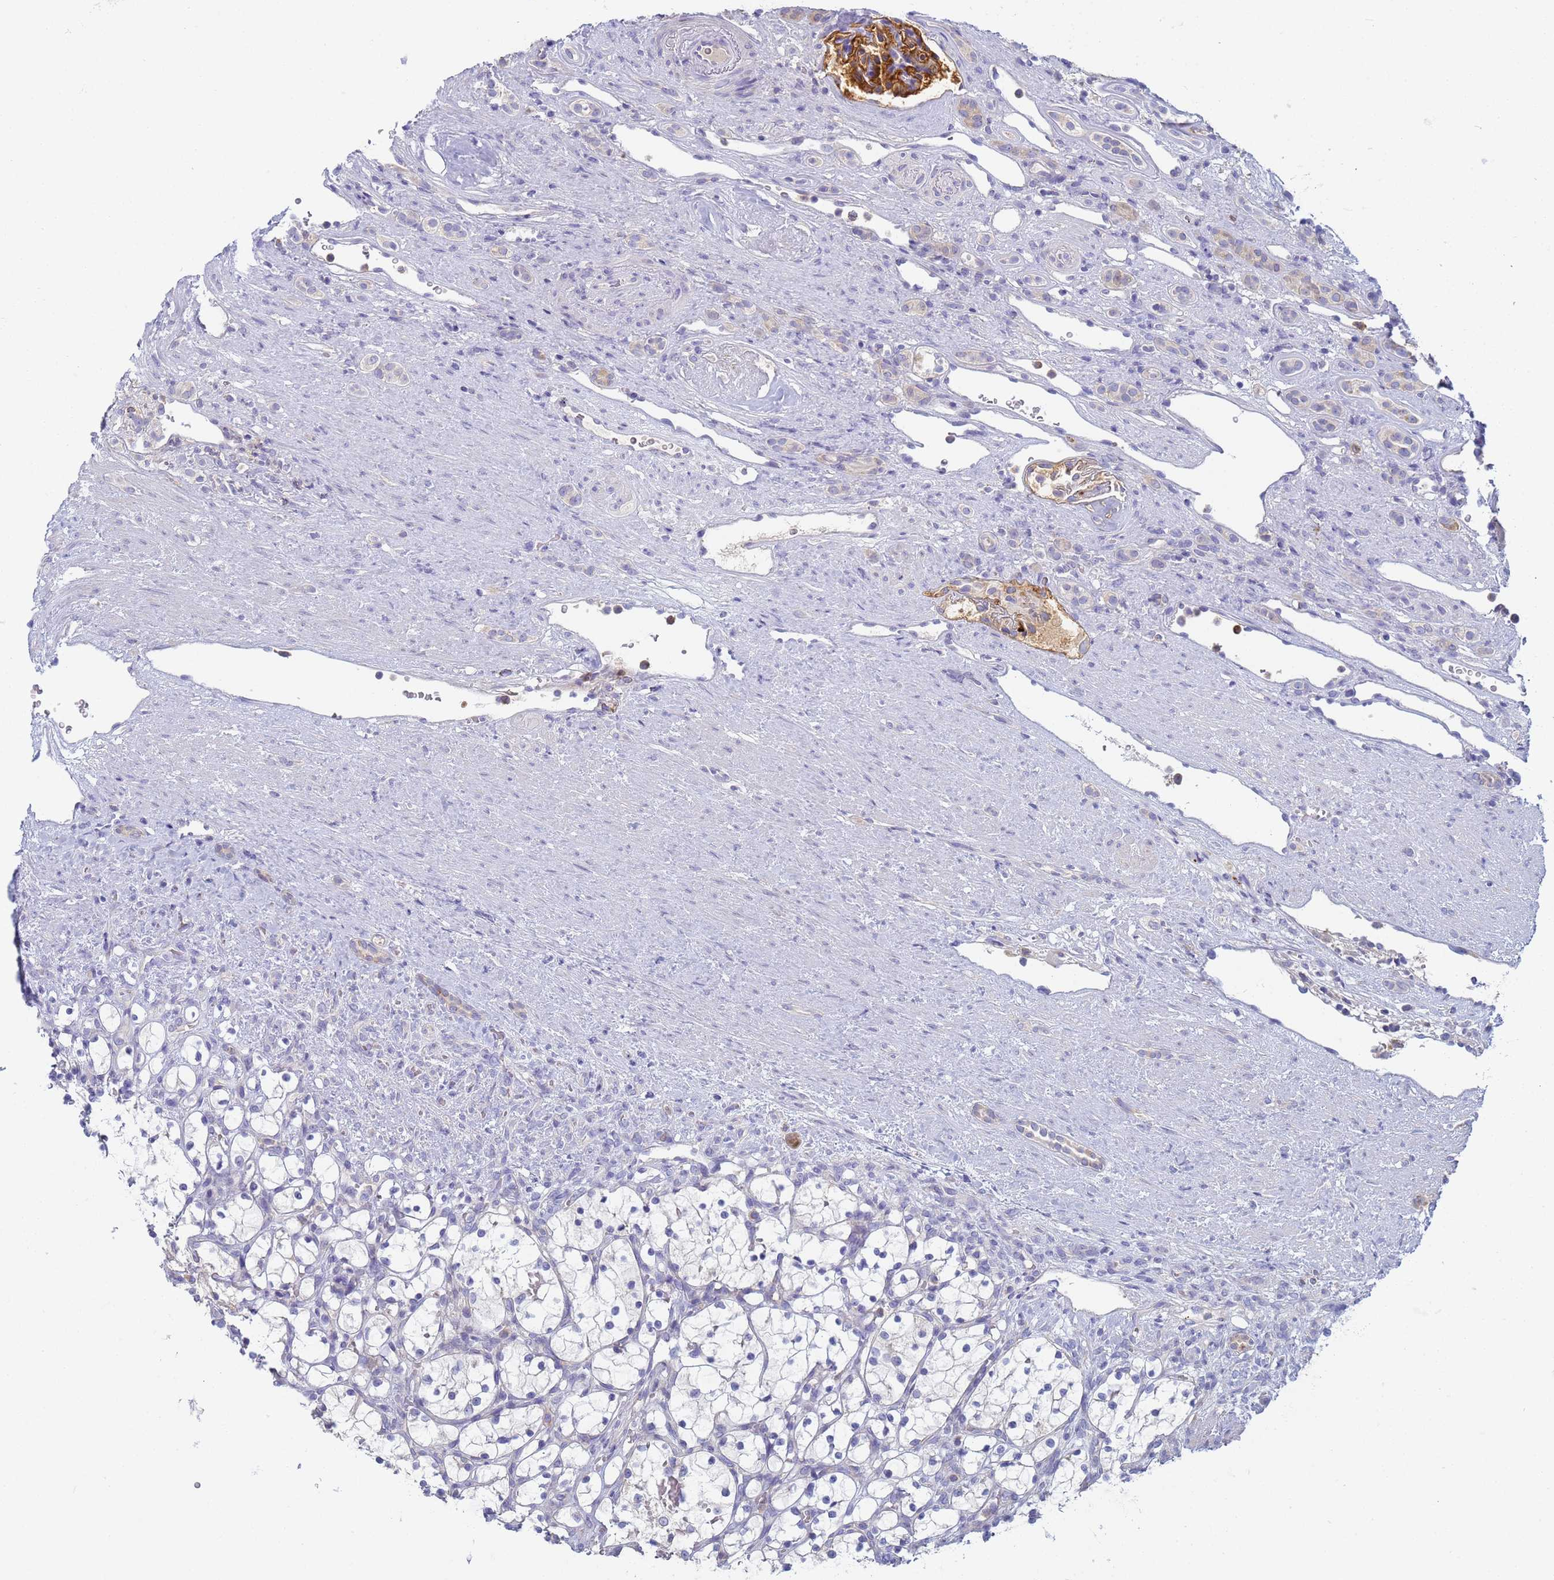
{"staining": {"intensity": "negative", "quantity": "none", "location": "none"}, "tissue": "renal cancer", "cell_type": "Tumor cells", "image_type": "cancer", "snomed": [{"axis": "morphology", "description": "Adenocarcinoma, NOS"}, {"axis": "topography", "description": "Kidney"}], "caption": "Immunohistochemical staining of human adenocarcinoma (renal) exhibits no significant staining in tumor cells.", "gene": "CR1", "patient": {"sex": "female", "age": 69}}